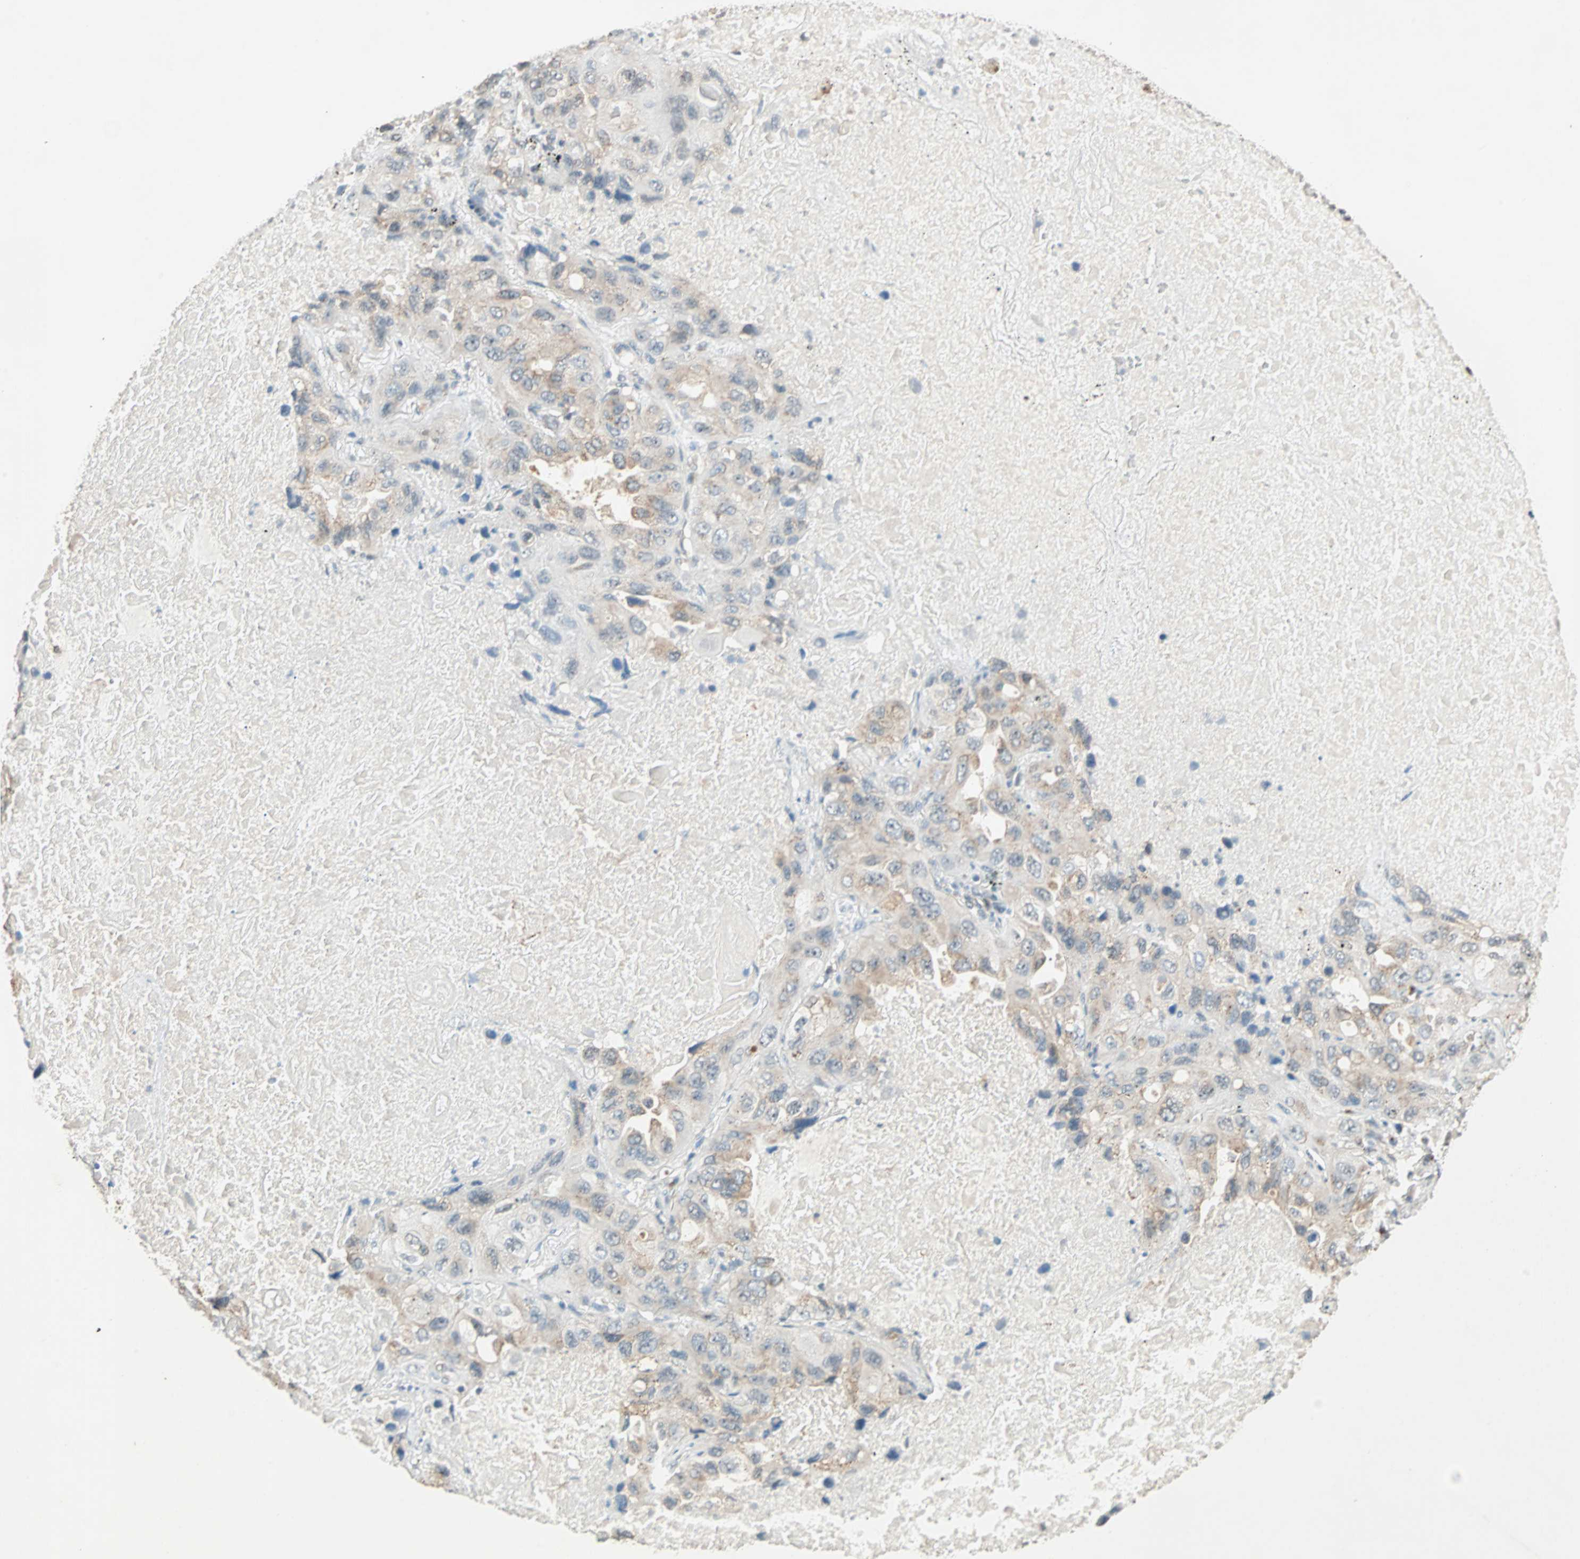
{"staining": {"intensity": "weak", "quantity": "<25%", "location": "cytoplasmic/membranous"}, "tissue": "lung cancer", "cell_type": "Tumor cells", "image_type": "cancer", "snomed": [{"axis": "morphology", "description": "Squamous cell carcinoma, NOS"}, {"axis": "topography", "description": "Lung"}], "caption": "Tumor cells are negative for brown protein staining in lung squamous cell carcinoma. (Brightfield microscopy of DAB (3,3'-diaminobenzidine) IHC at high magnification).", "gene": "PRDM2", "patient": {"sex": "female", "age": 73}}